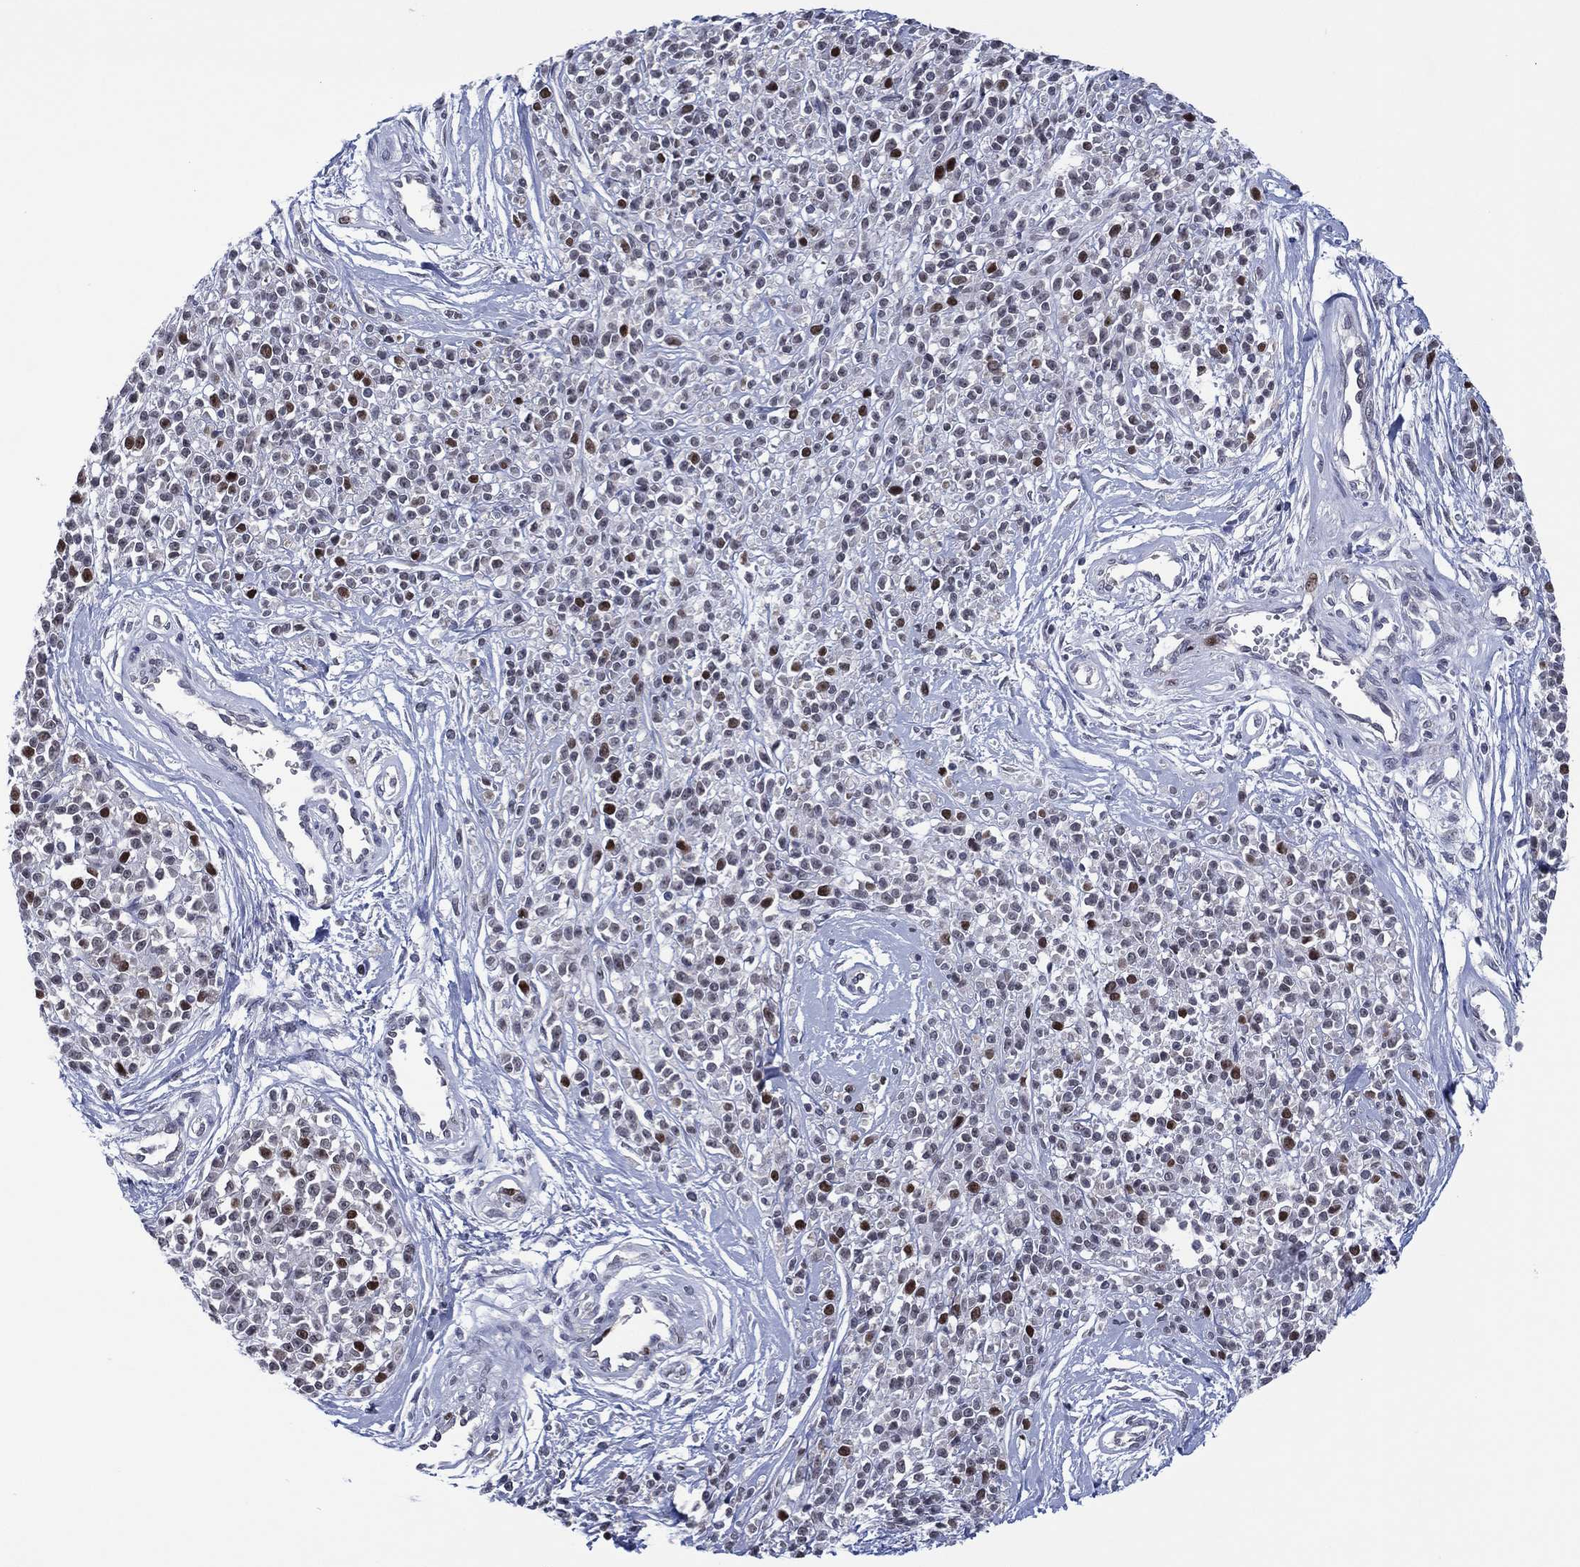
{"staining": {"intensity": "strong", "quantity": "<25%", "location": "nuclear"}, "tissue": "melanoma", "cell_type": "Tumor cells", "image_type": "cancer", "snomed": [{"axis": "morphology", "description": "Malignant melanoma, NOS"}, {"axis": "topography", "description": "Skin"}, {"axis": "topography", "description": "Skin of trunk"}], "caption": "This micrograph shows melanoma stained with immunohistochemistry (IHC) to label a protein in brown. The nuclear of tumor cells show strong positivity for the protein. Nuclei are counter-stained blue.", "gene": "GATA6", "patient": {"sex": "male", "age": 74}}